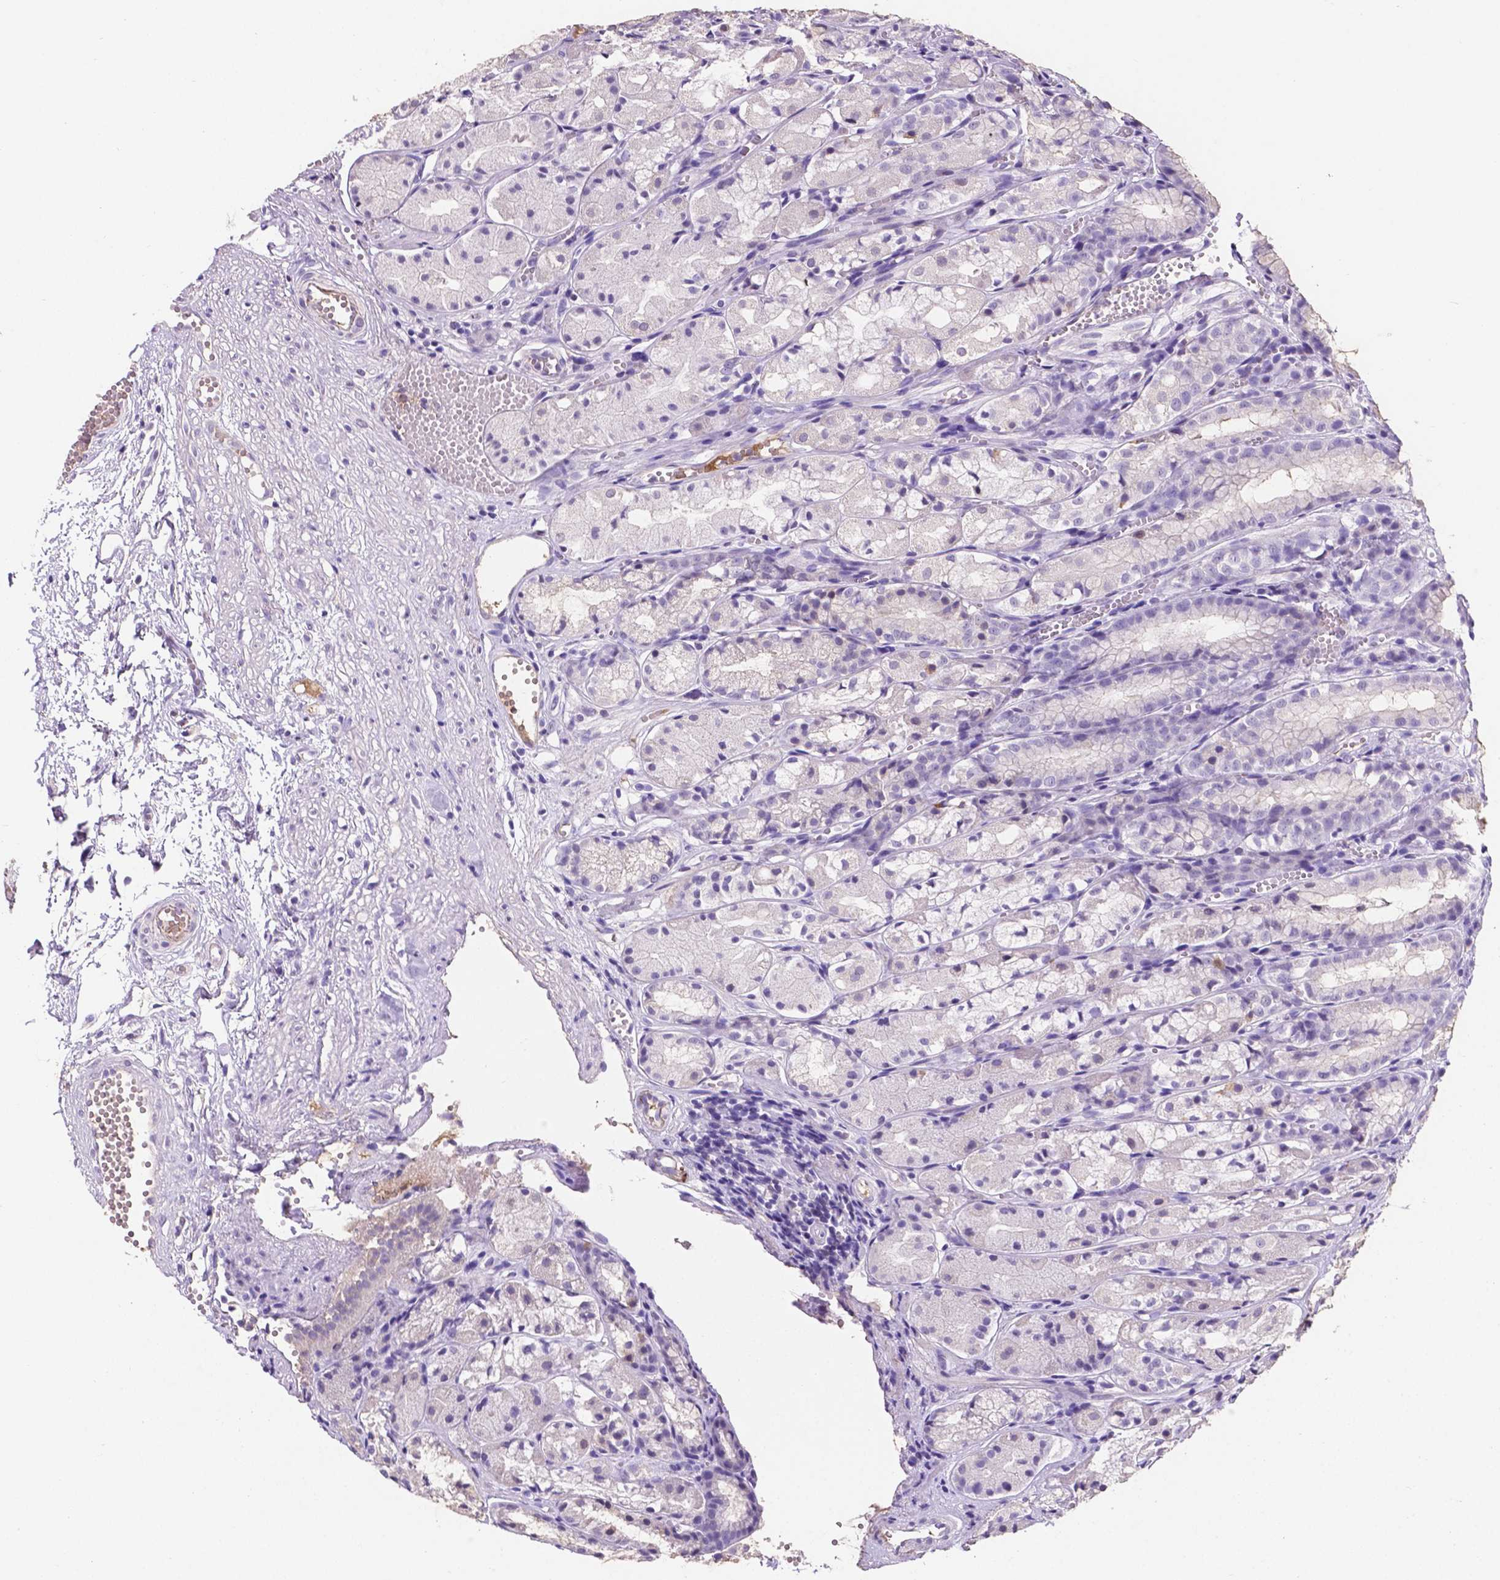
{"staining": {"intensity": "negative", "quantity": "none", "location": "none"}, "tissue": "stomach", "cell_type": "Glandular cells", "image_type": "normal", "snomed": [{"axis": "morphology", "description": "Normal tissue, NOS"}, {"axis": "topography", "description": "Stomach"}], "caption": "Micrograph shows no significant protein expression in glandular cells of normal stomach. (DAB (3,3'-diaminobenzidine) IHC, high magnification).", "gene": "APOE", "patient": {"sex": "male", "age": 70}}